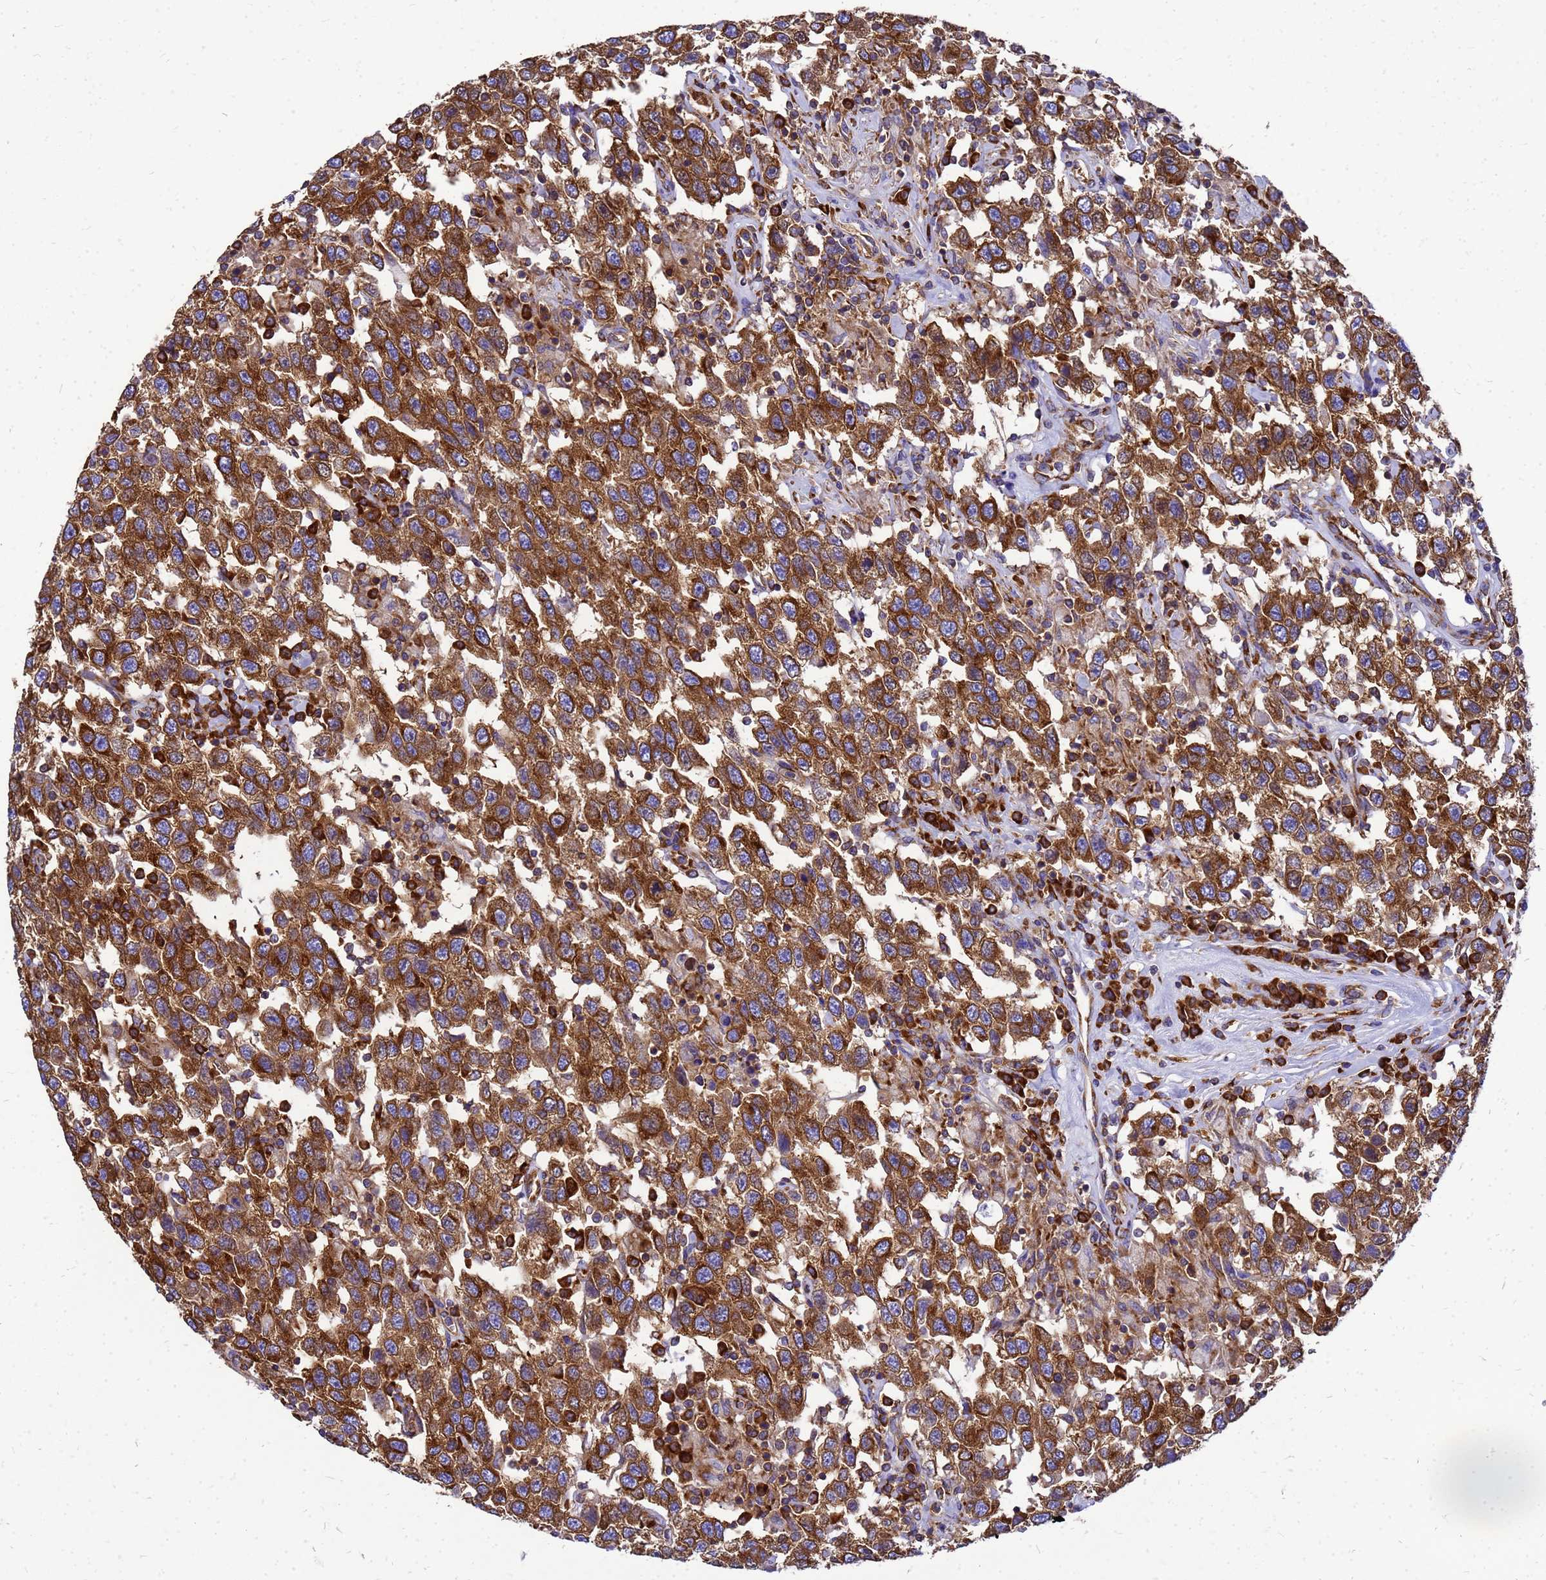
{"staining": {"intensity": "strong", "quantity": ">75%", "location": "cytoplasmic/membranous"}, "tissue": "testis cancer", "cell_type": "Tumor cells", "image_type": "cancer", "snomed": [{"axis": "morphology", "description": "Seminoma, NOS"}, {"axis": "topography", "description": "Testis"}], "caption": "IHC of testis cancer shows high levels of strong cytoplasmic/membranous expression in about >75% of tumor cells. The staining was performed using DAB (3,3'-diaminobenzidine) to visualize the protein expression in brown, while the nuclei were stained in blue with hematoxylin (Magnification: 20x).", "gene": "EEF1D", "patient": {"sex": "male", "age": 41}}